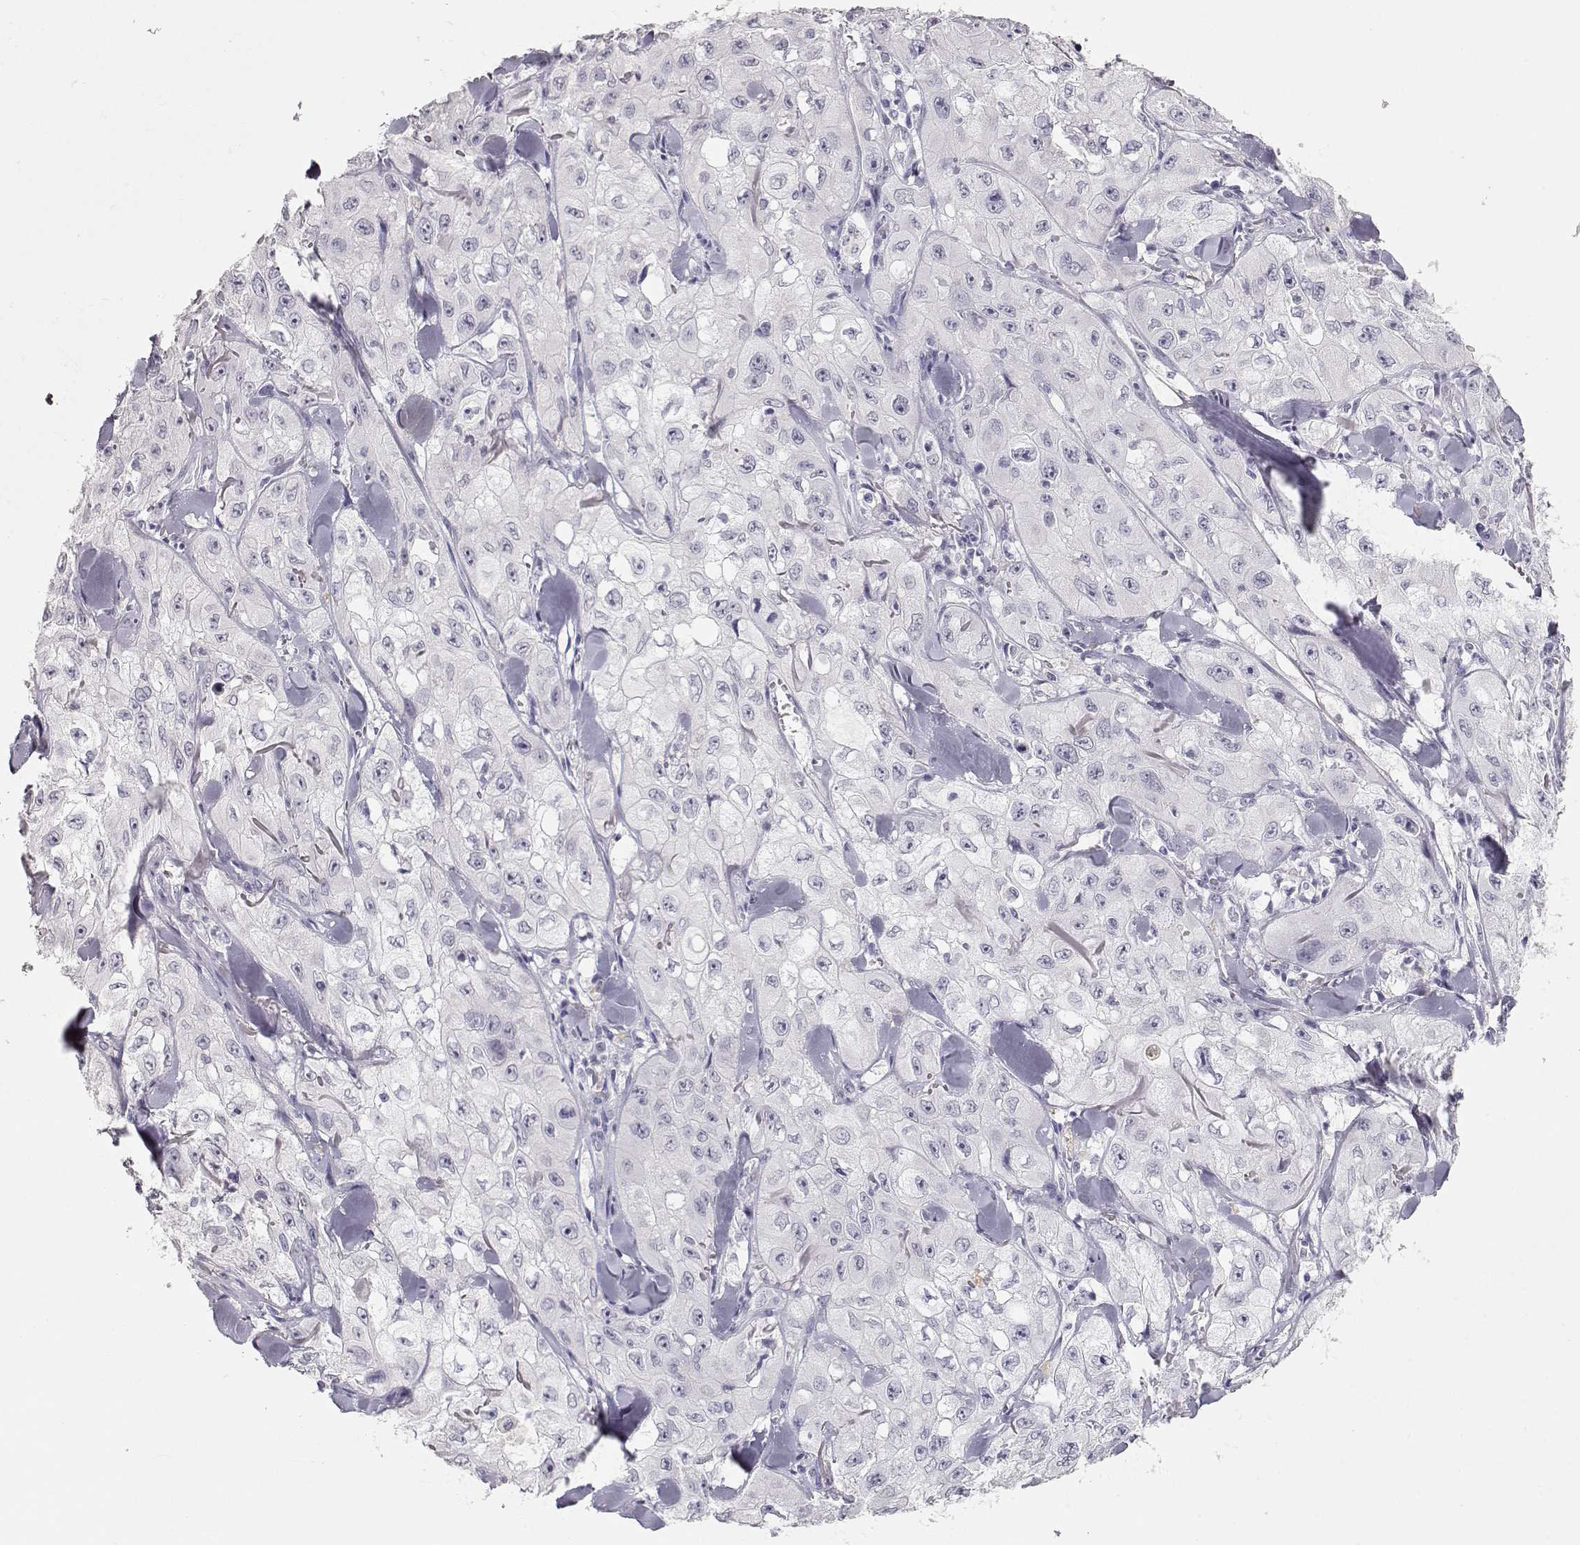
{"staining": {"intensity": "negative", "quantity": "none", "location": "none"}, "tissue": "skin cancer", "cell_type": "Tumor cells", "image_type": "cancer", "snomed": [{"axis": "morphology", "description": "Squamous cell carcinoma, NOS"}, {"axis": "topography", "description": "Skin"}, {"axis": "topography", "description": "Subcutis"}], "caption": "This is an immunohistochemistry (IHC) photomicrograph of human skin squamous cell carcinoma. There is no expression in tumor cells.", "gene": "TKTL1", "patient": {"sex": "male", "age": 73}}